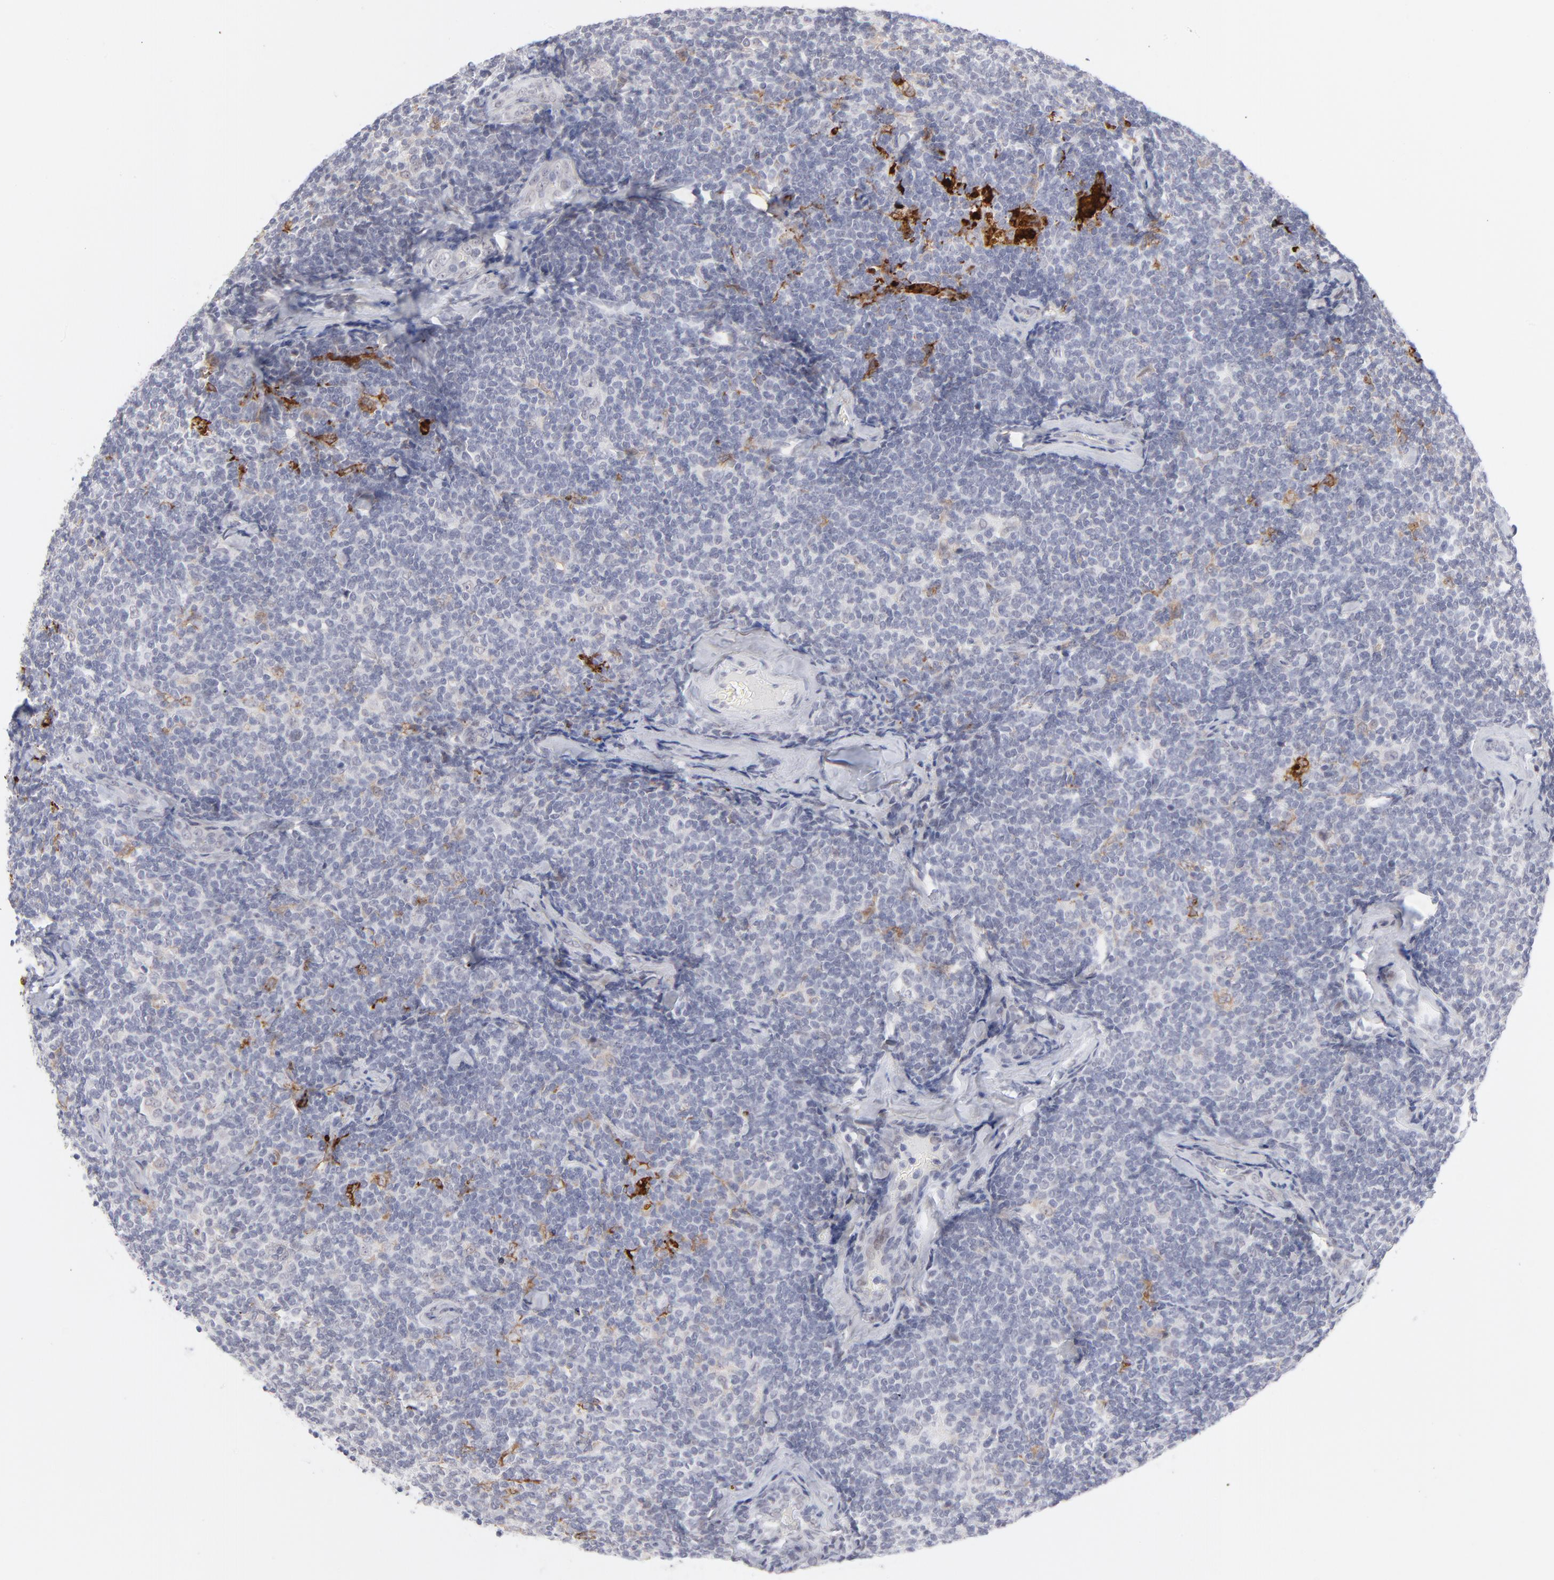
{"staining": {"intensity": "strong", "quantity": "<25%", "location": "cytoplasmic/membranous"}, "tissue": "lymphoma", "cell_type": "Tumor cells", "image_type": "cancer", "snomed": [{"axis": "morphology", "description": "Malignant lymphoma, non-Hodgkin's type, Low grade"}, {"axis": "topography", "description": "Lymph node"}], "caption": "A medium amount of strong cytoplasmic/membranous expression is appreciated in about <25% of tumor cells in lymphoma tissue.", "gene": "CCR2", "patient": {"sex": "female", "age": 56}}